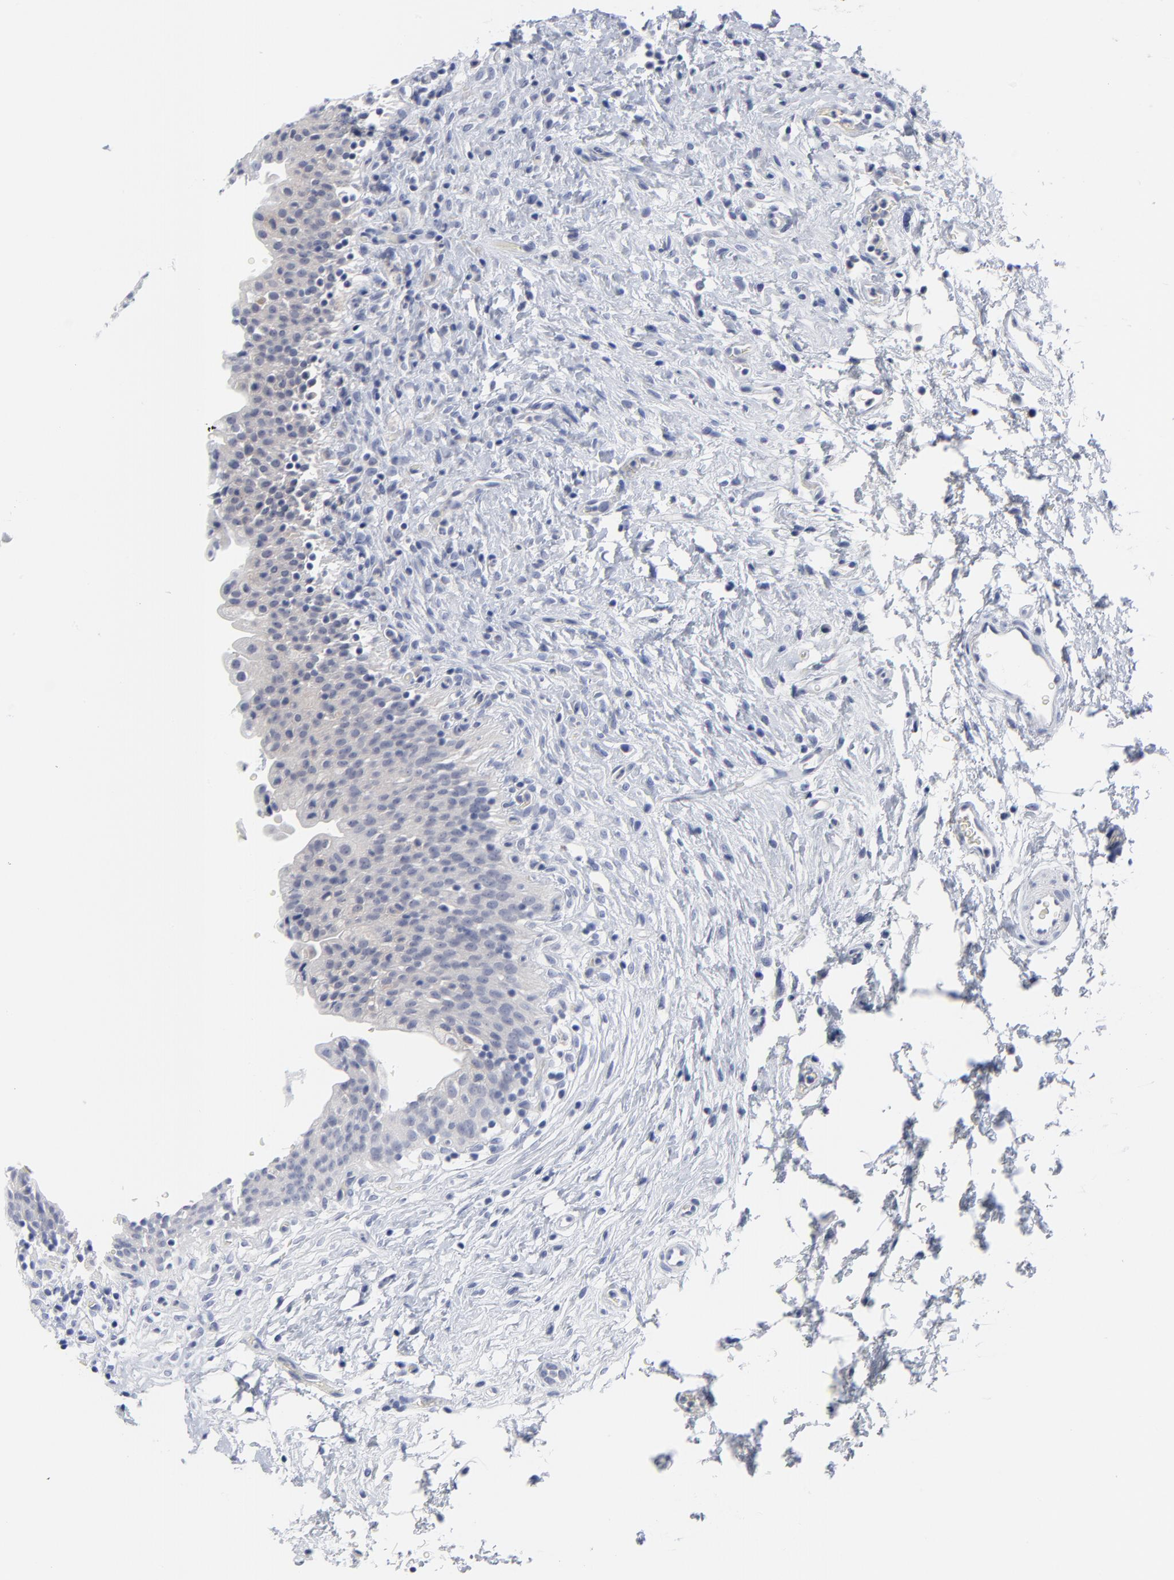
{"staining": {"intensity": "negative", "quantity": "none", "location": "none"}, "tissue": "urinary bladder", "cell_type": "Urothelial cells", "image_type": "normal", "snomed": [{"axis": "morphology", "description": "Normal tissue, NOS"}, {"axis": "topography", "description": "Urinary bladder"}], "caption": "This micrograph is of benign urinary bladder stained with immunohistochemistry (IHC) to label a protein in brown with the nuclei are counter-stained blue. There is no expression in urothelial cells.", "gene": "CLEC4G", "patient": {"sex": "male", "age": 51}}